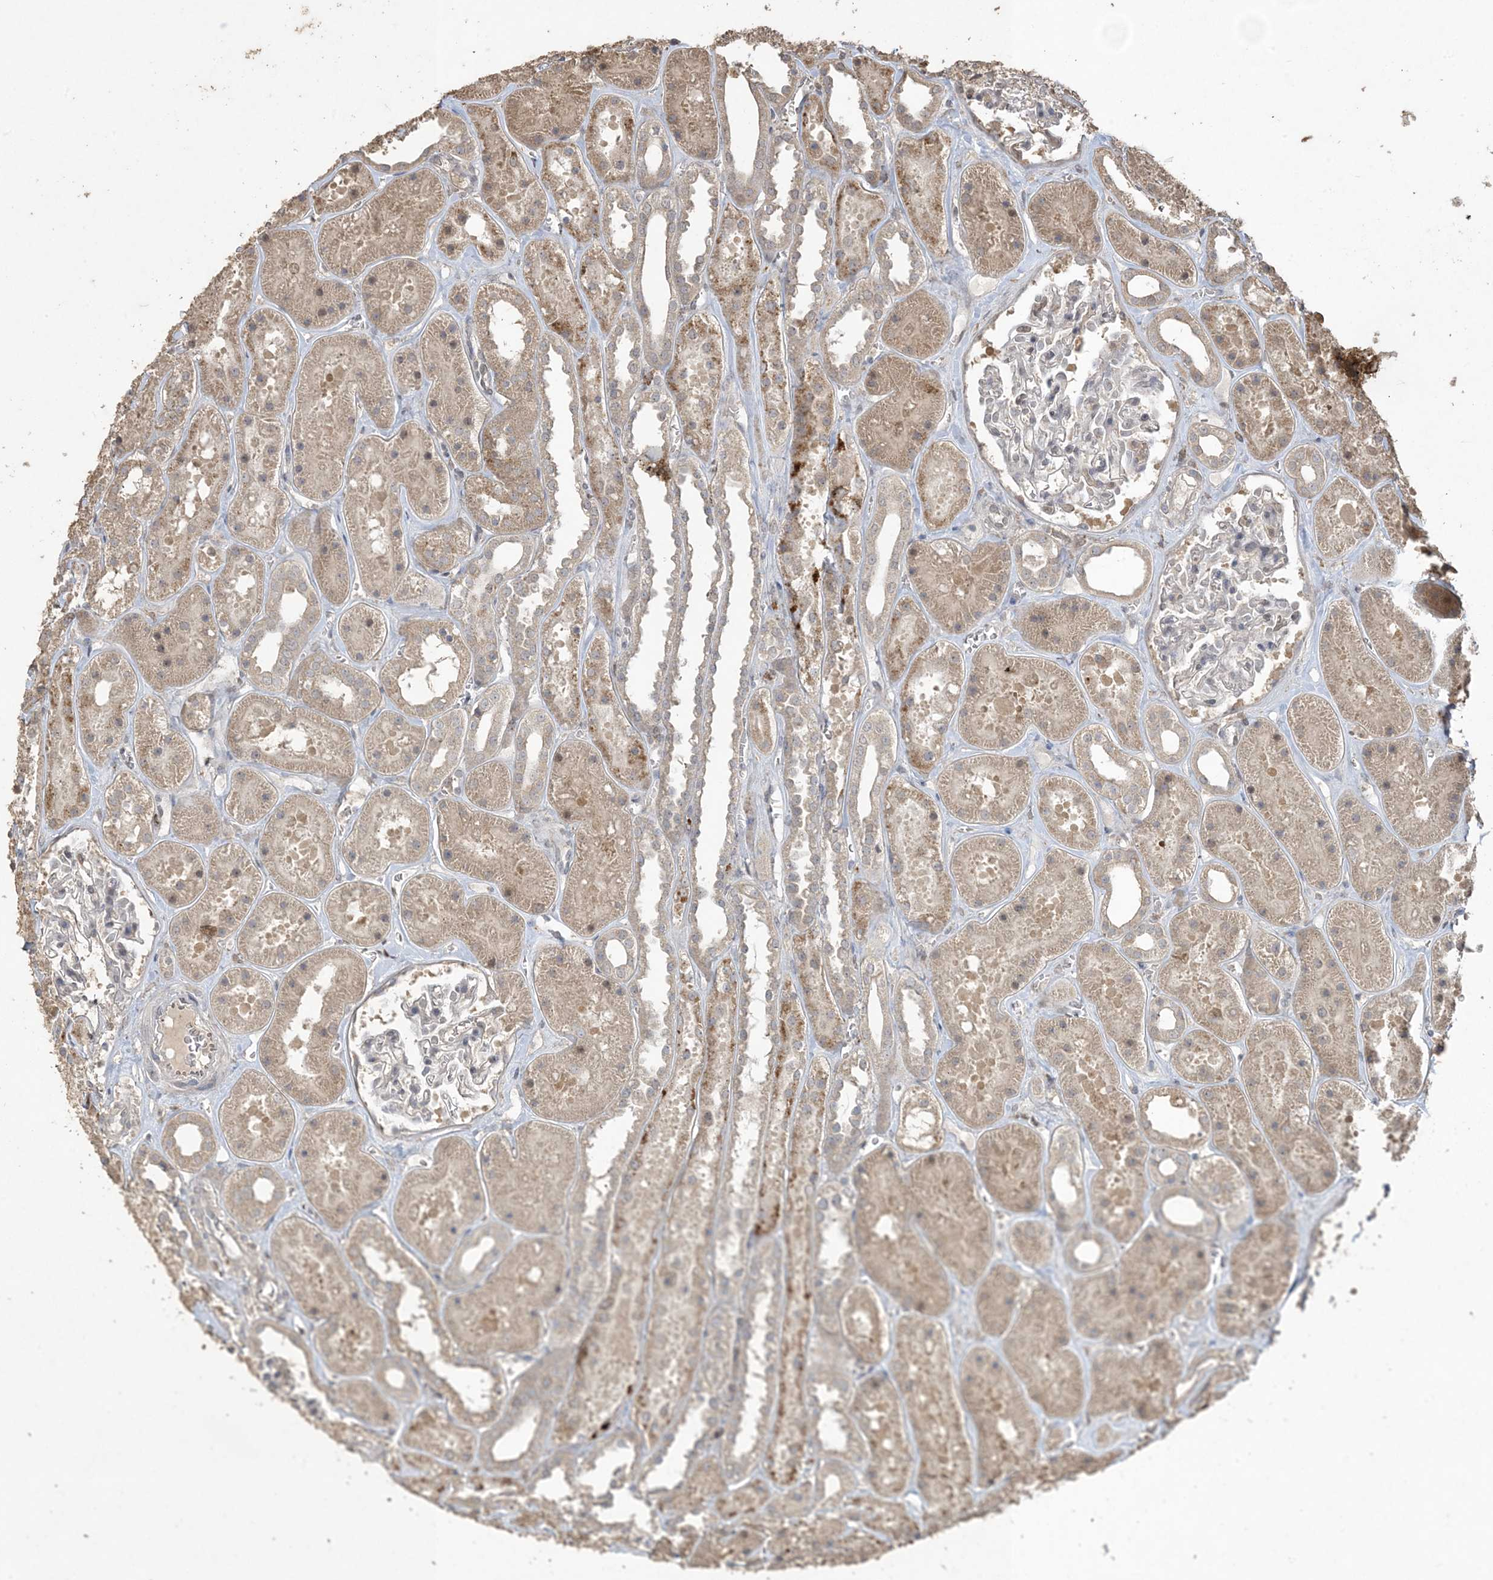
{"staining": {"intensity": "negative", "quantity": "none", "location": "none"}, "tissue": "kidney", "cell_type": "Cells in glomeruli", "image_type": "normal", "snomed": [{"axis": "morphology", "description": "Normal tissue, NOS"}, {"axis": "topography", "description": "Kidney"}], "caption": "High magnification brightfield microscopy of unremarkable kidney stained with DAB (brown) and counterstained with hematoxylin (blue): cells in glomeruli show no significant positivity.", "gene": "EFCAB8", "patient": {"sex": "female", "age": 41}}